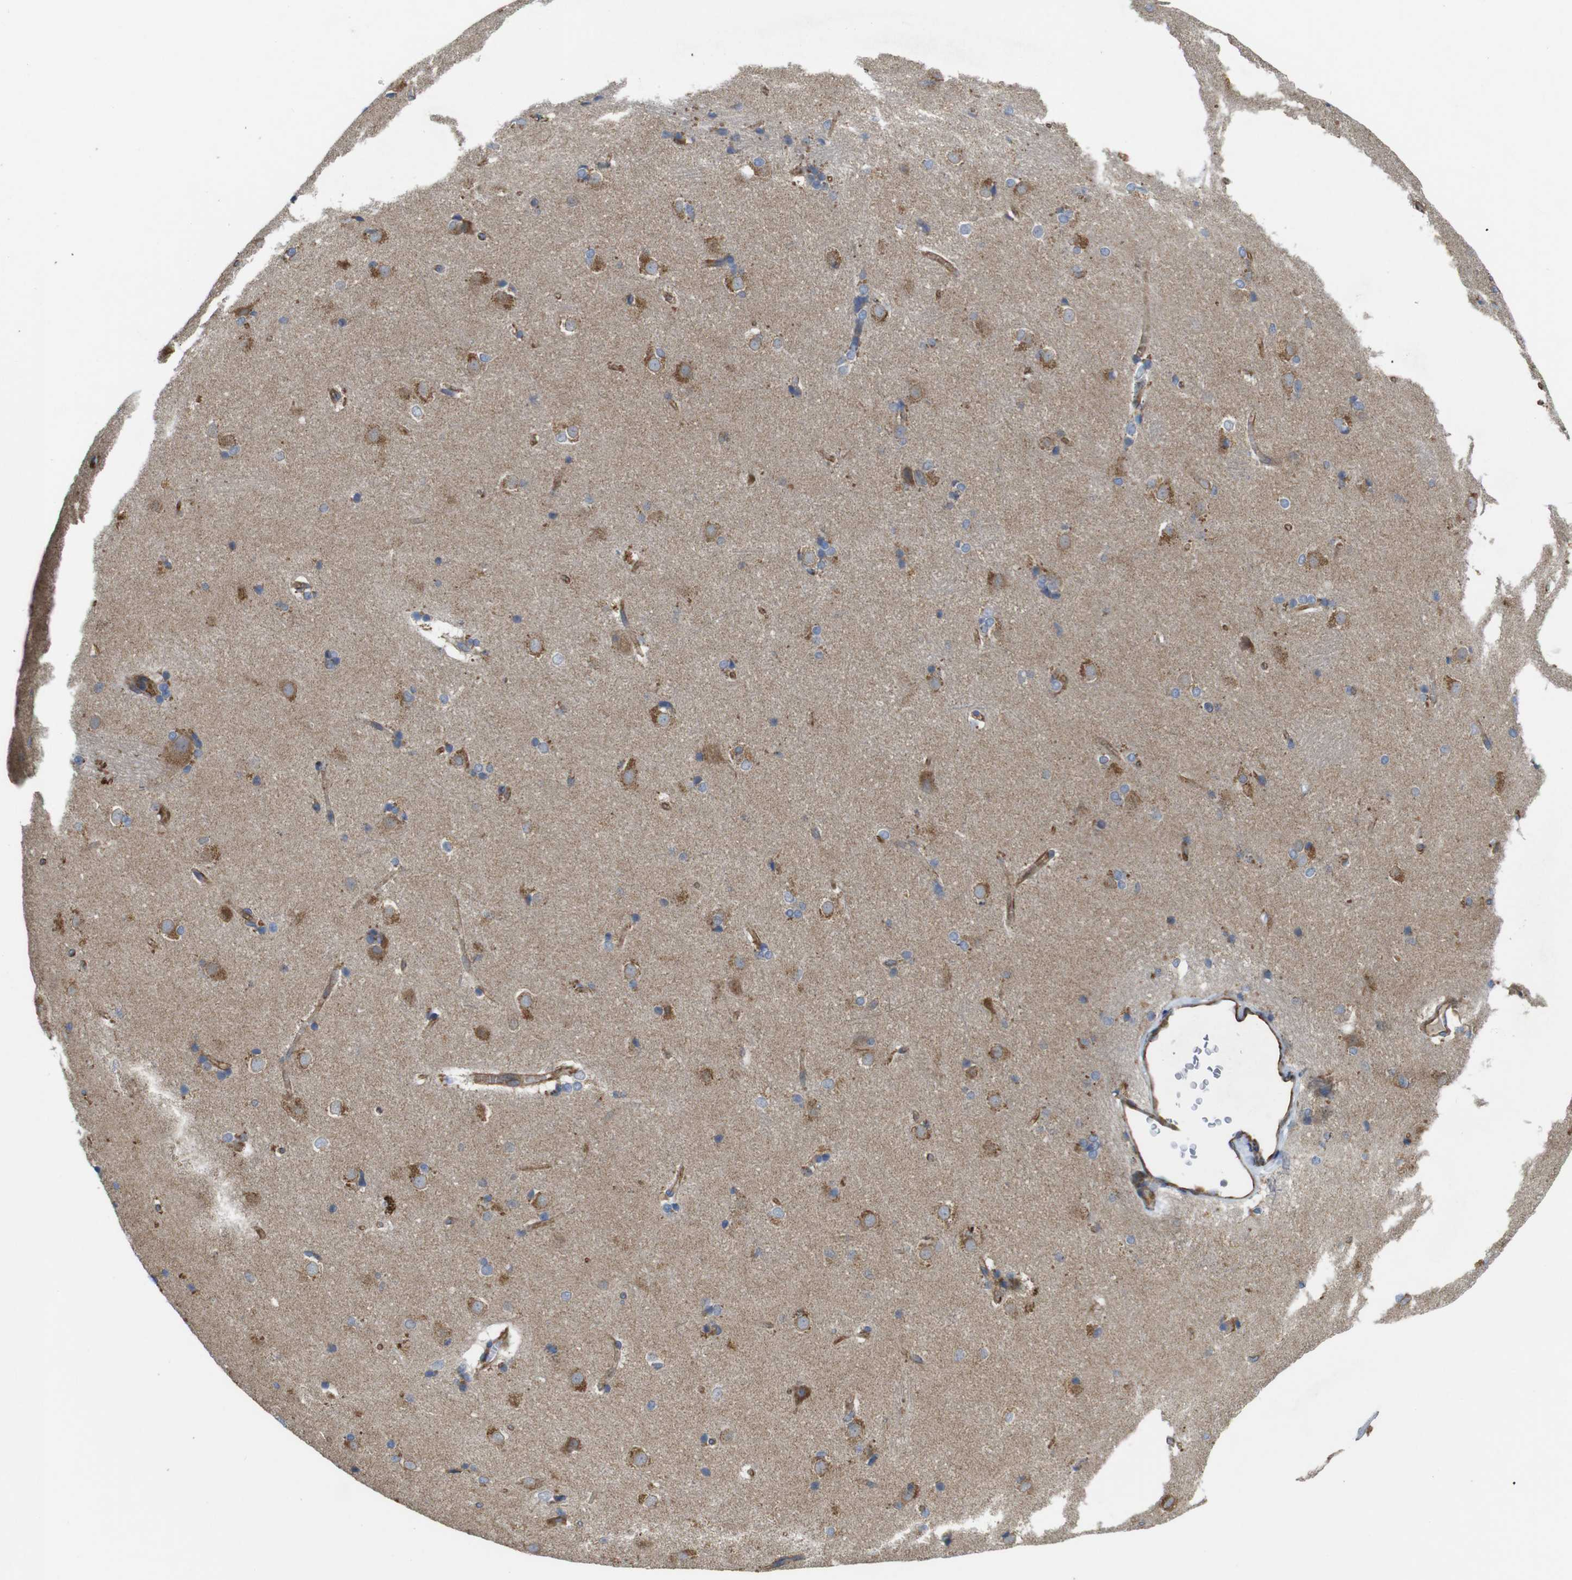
{"staining": {"intensity": "moderate", "quantity": "<25%", "location": "cytoplasmic/membranous"}, "tissue": "caudate", "cell_type": "Glial cells", "image_type": "normal", "snomed": [{"axis": "morphology", "description": "Normal tissue, NOS"}, {"axis": "topography", "description": "Lateral ventricle wall"}], "caption": "Immunohistochemical staining of normal human caudate displays moderate cytoplasmic/membranous protein staining in approximately <25% of glial cells.", "gene": "POMK", "patient": {"sex": "female", "age": 19}}